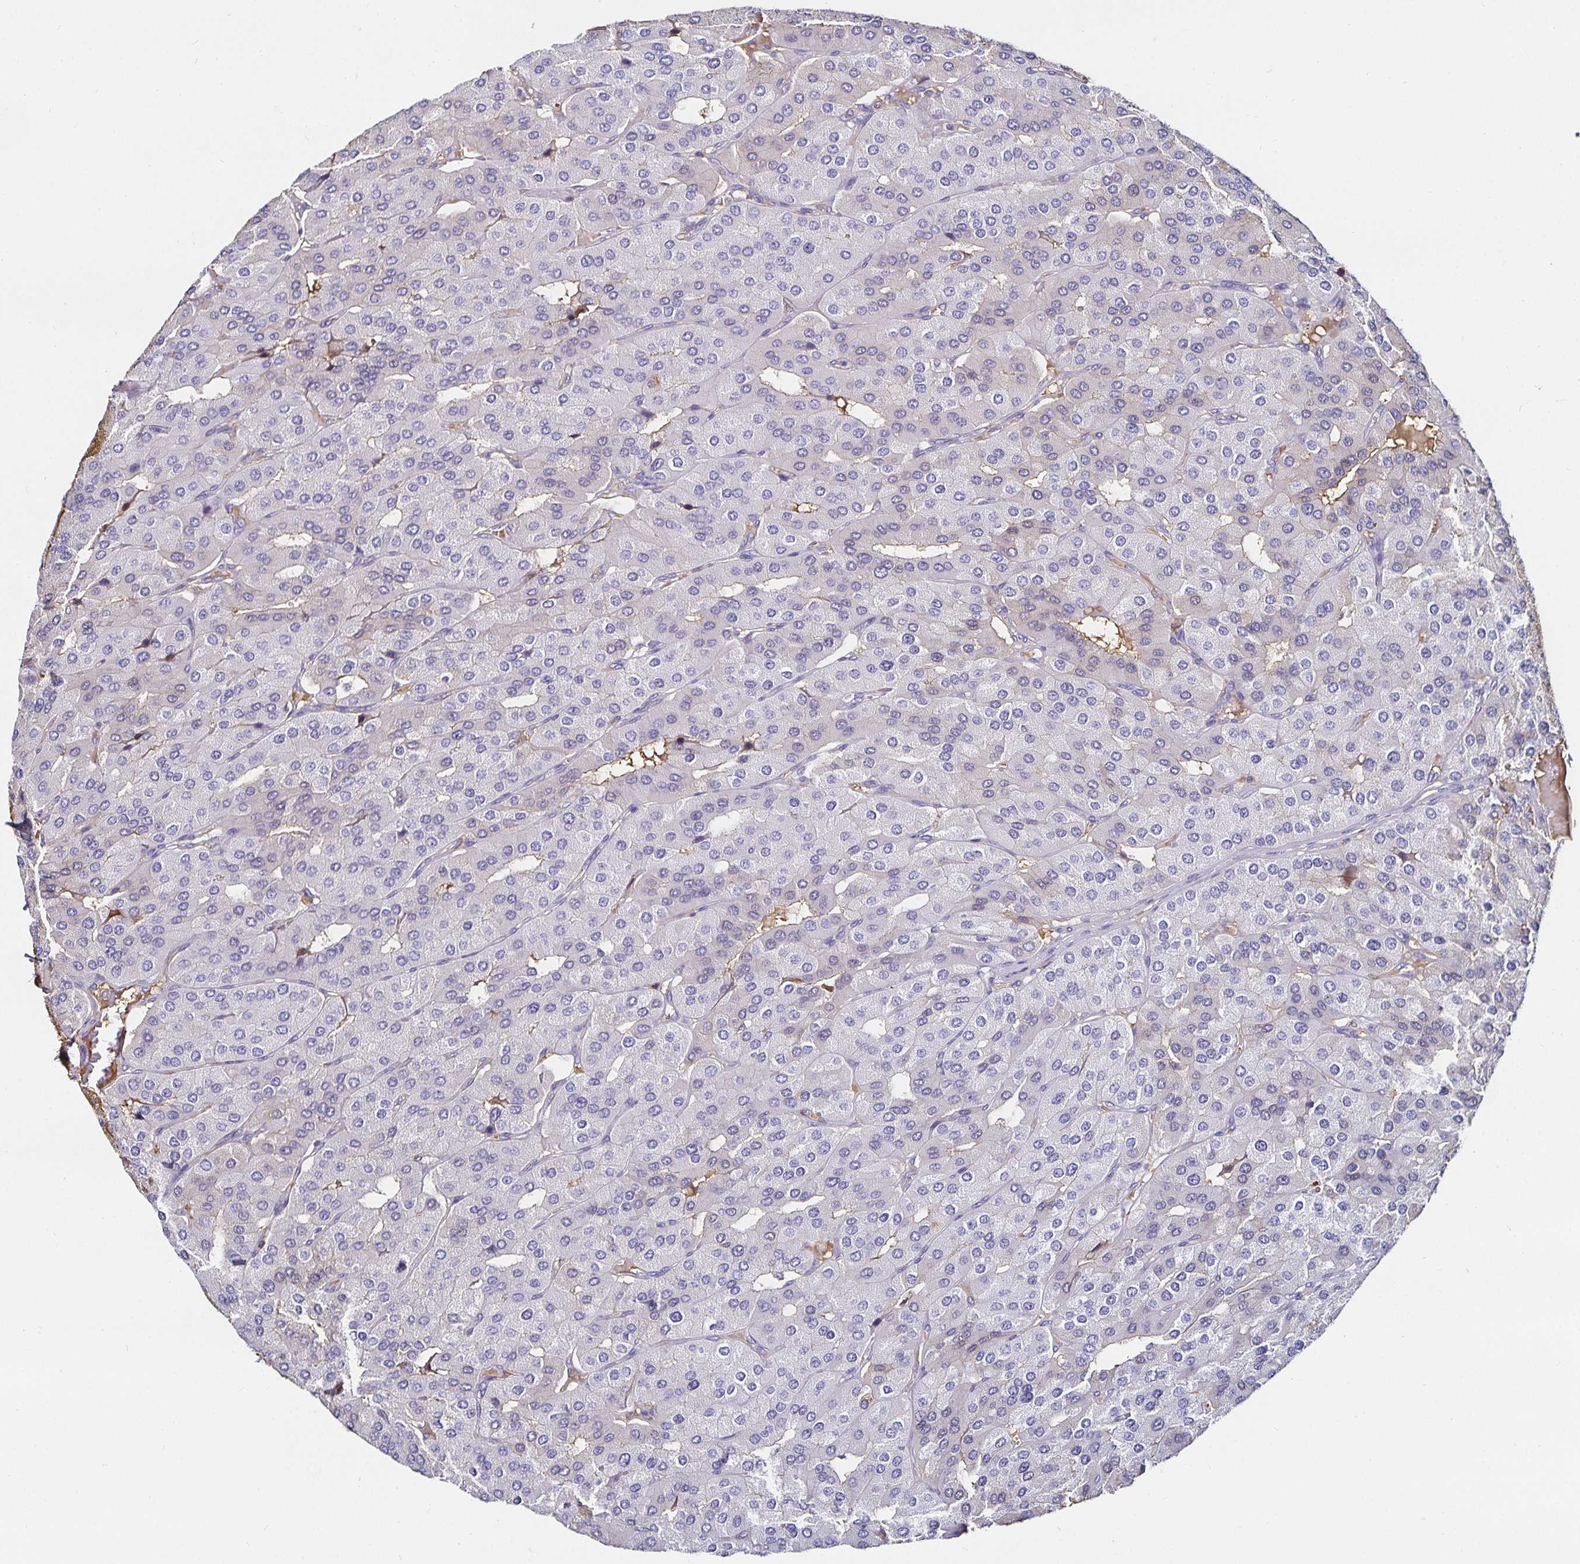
{"staining": {"intensity": "weak", "quantity": "<25%", "location": "cytoplasmic/membranous"}, "tissue": "parathyroid gland", "cell_type": "Glandular cells", "image_type": "normal", "snomed": [{"axis": "morphology", "description": "Normal tissue, NOS"}, {"axis": "morphology", "description": "Adenoma, NOS"}, {"axis": "topography", "description": "Parathyroid gland"}], "caption": "Benign parathyroid gland was stained to show a protein in brown. There is no significant expression in glandular cells. The staining was performed using DAB (3,3'-diaminobenzidine) to visualize the protein expression in brown, while the nuclei were stained in blue with hematoxylin (Magnification: 20x).", "gene": "TTR", "patient": {"sex": "female", "age": 86}}